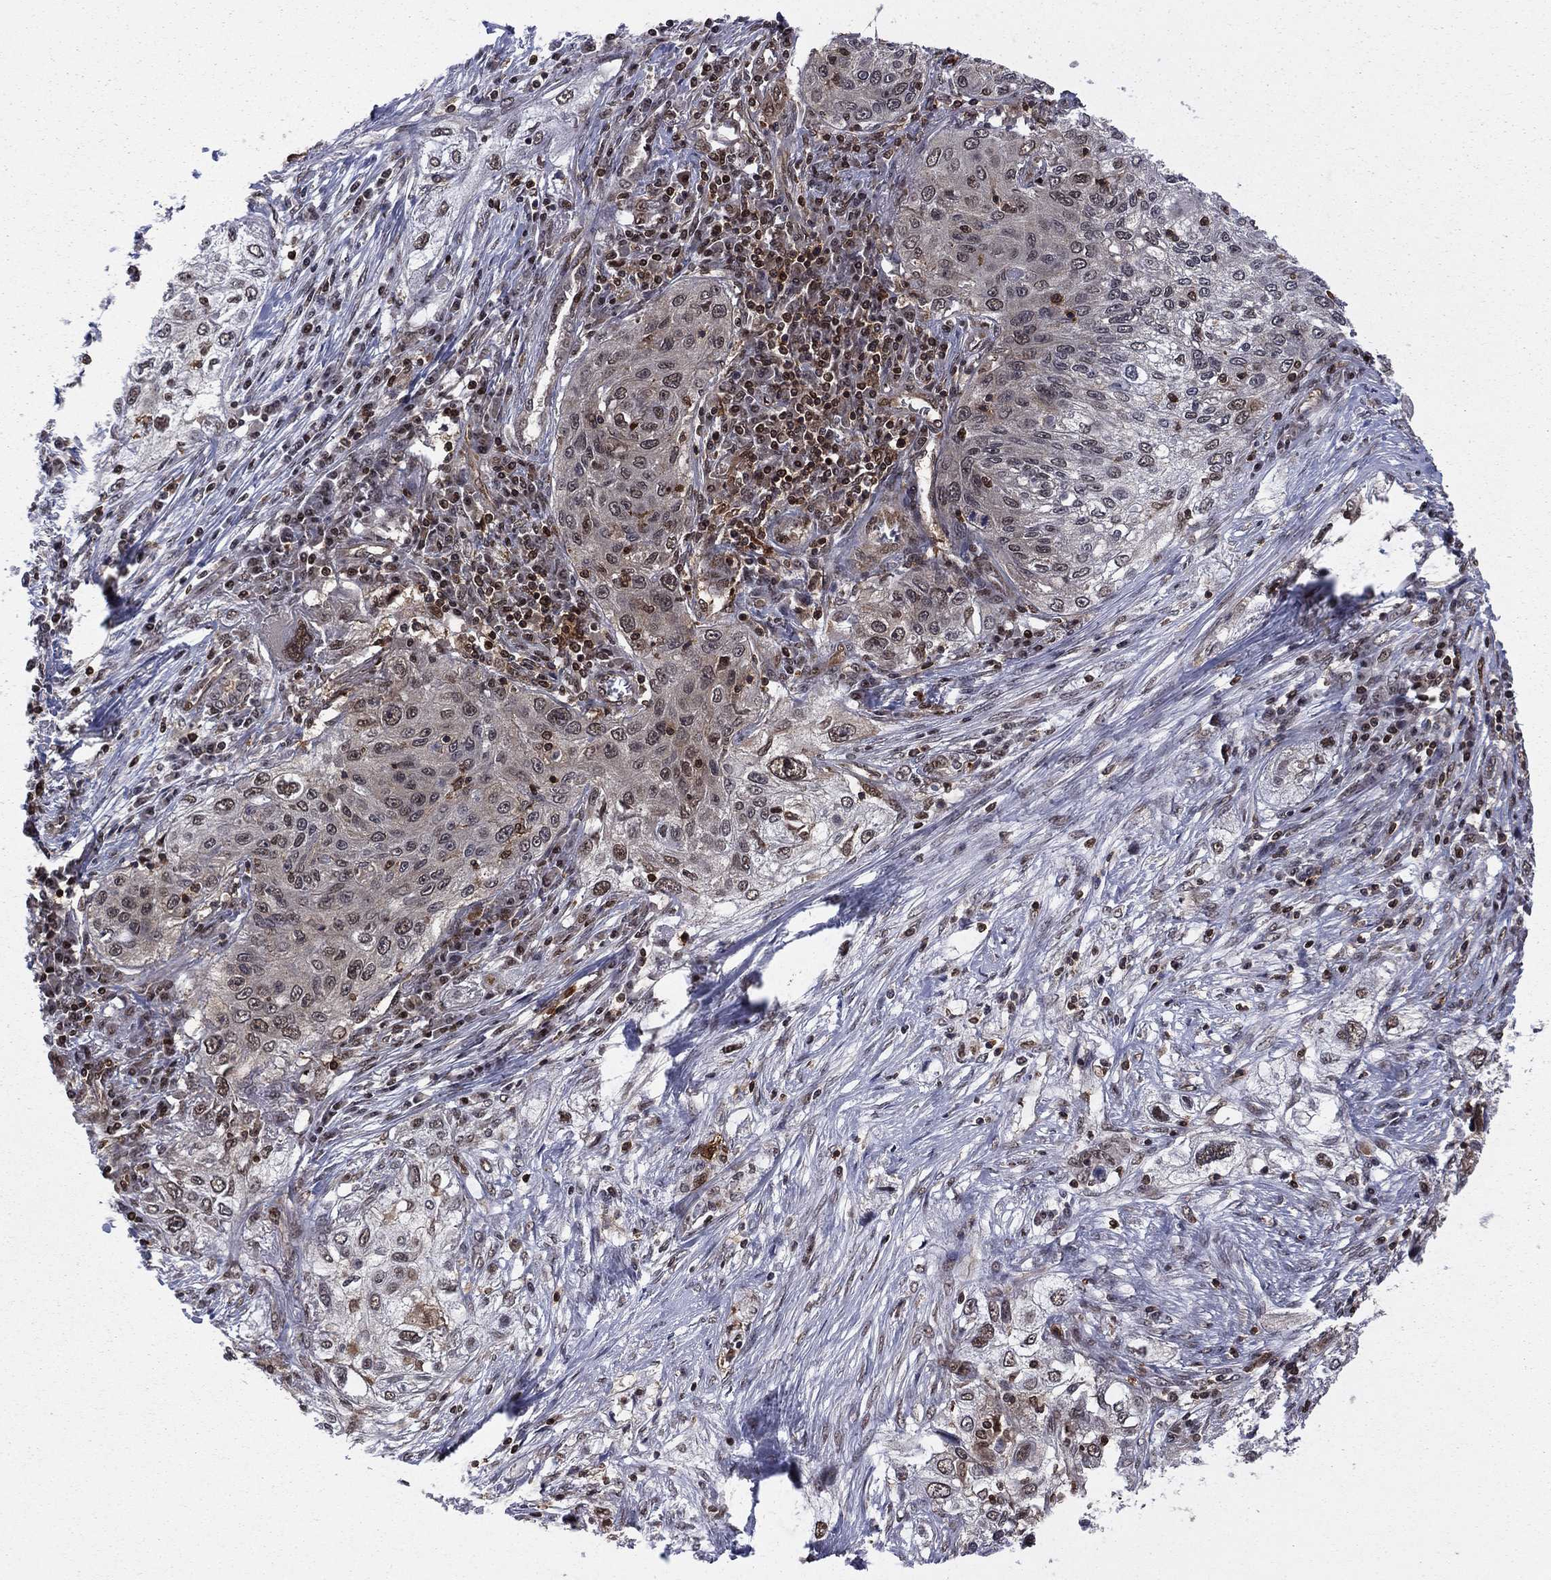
{"staining": {"intensity": "moderate", "quantity": "<25%", "location": "nuclear"}, "tissue": "lung cancer", "cell_type": "Tumor cells", "image_type": "cancer", "snomed": [{"axis": "morphology", "description": "Squamous cell carcinoma, NOS"}, {"axis": "topography", "description": "Lung"}], "caption": "Squamous cell carcinoma (lung) stained with IHC demonstrates moderate nuclear expression in about <25% of tumor cells.", "gene": "PSMD2", "patient": {"sex": "female", "age": 69}}